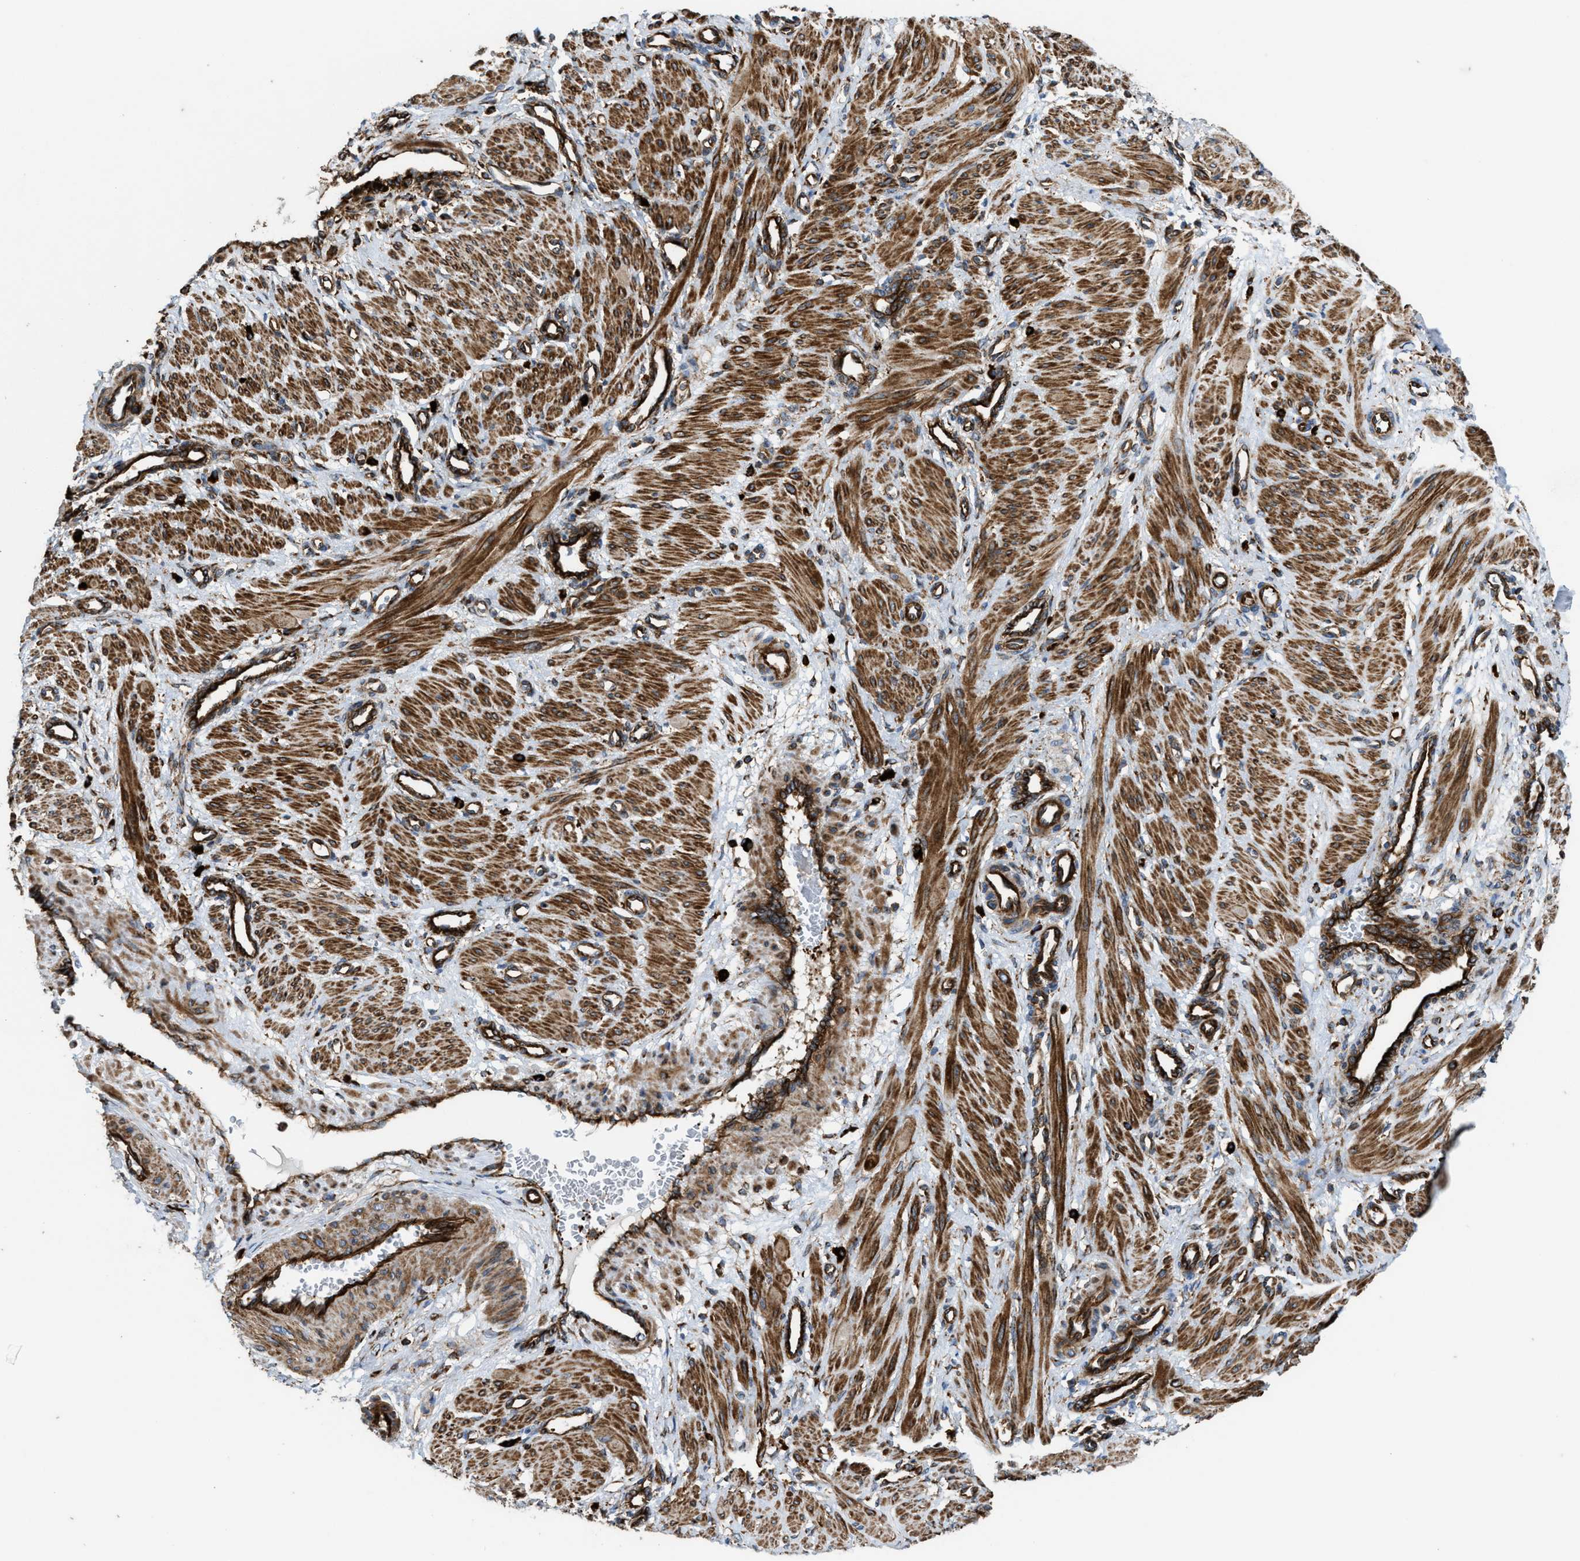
{"staining": {"intensity": "strong", "quantity": ">75%", "location": "cytoplasmic/membranous"}, "tissue": "smooth muscle", "cell_type": "Smooth muscle cells", "image_type": "normal", "snomed": [{"axis": "morphology", "description": "Normal tissue, NOS"}, {"axis": "topography", "description": "Endometrium"}], "caption": "Immunohistochemistry (IHC) (DAB) staining of benign human smooth muscle demonstrates strong cytoplasmic/membranous protein staining in approximately >75% of smooth muscle cells.", "gene": "EGLN1", "patient": {"sex": "female", "age": 33}}